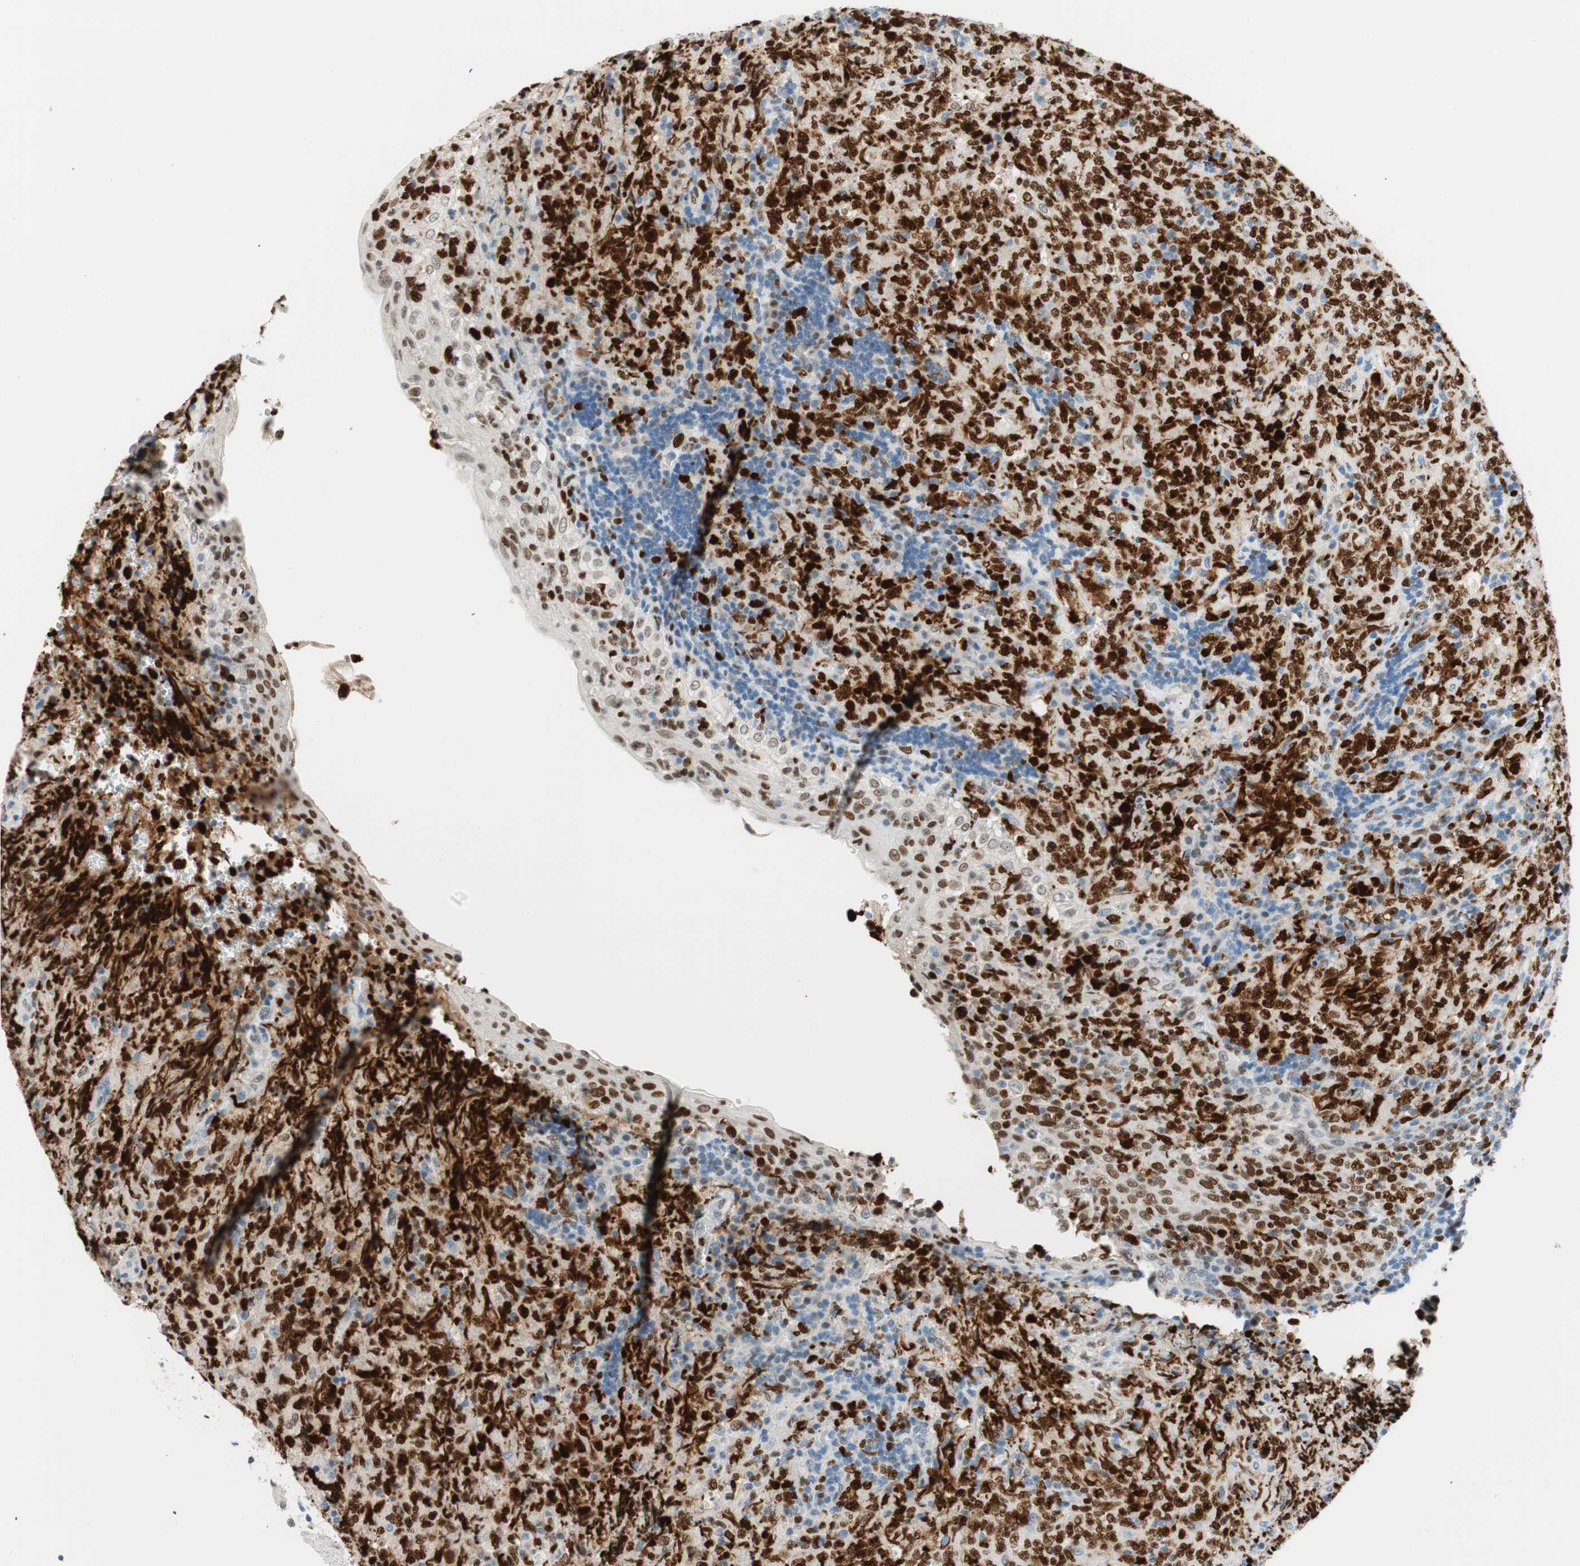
{"staining": {"intensity": "strong", "quantity": "25%-75%", "location": "nuclear"}, "tissue": "lymphoma", "cell_type": "Tumor cells", "image_type": "cancer", "snomed": [{"axis": "morphology", "description": "Malignant lymphoma, non-Hodgkin's type, High grade"}, {"axis": "topography", "description": "Tonsil"}], "caption": "Malignant lymphoma, non-Hodgkin's type (high-grade) was stained to show a protein in brown. There is high levels of strong nuclear staining in approximately 25%-75% of tumor cells.", "gene": "EZH2", "patient": {"sex": "female", "age": 36}}